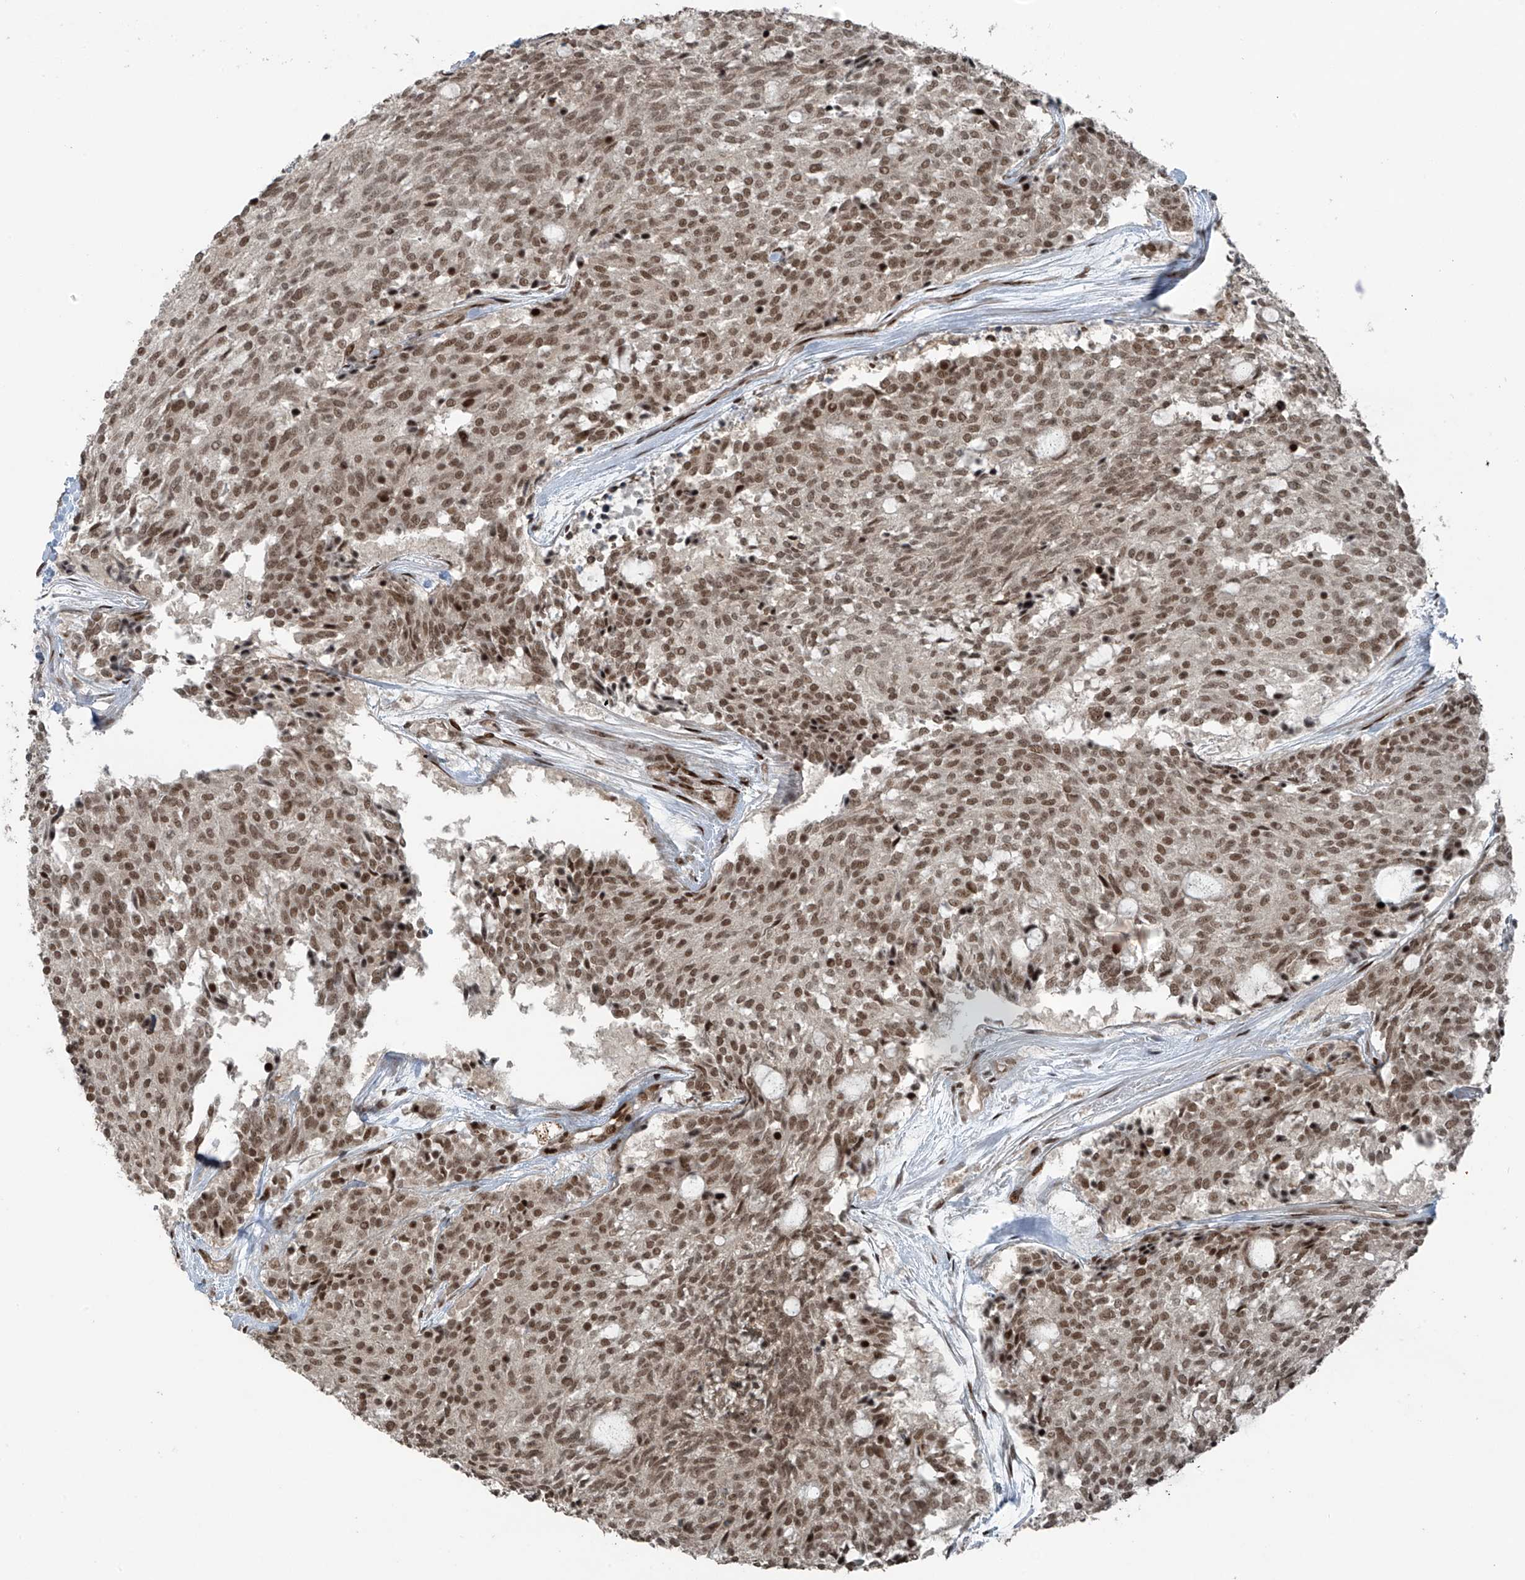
{"staining": {"intensity": "moderate", "quantity": ">75%", "location": "nuclear"}, "tissue": "carcinoid", "cell_type": "Tumor cells", "image_type": "cancer", "snomed": [{"axis": "morphology", "description": "Carcinoid, malignant, NOS"}, {"axis": "topography", "description": "Pancreas"}], "caption": "Immunohistochemical staining of carcinoid reveals moderate nuclear protein staining in about >75% of tumor cells.", "gene": "PCNP", "patient": {"sex": "female", "age": 54}}